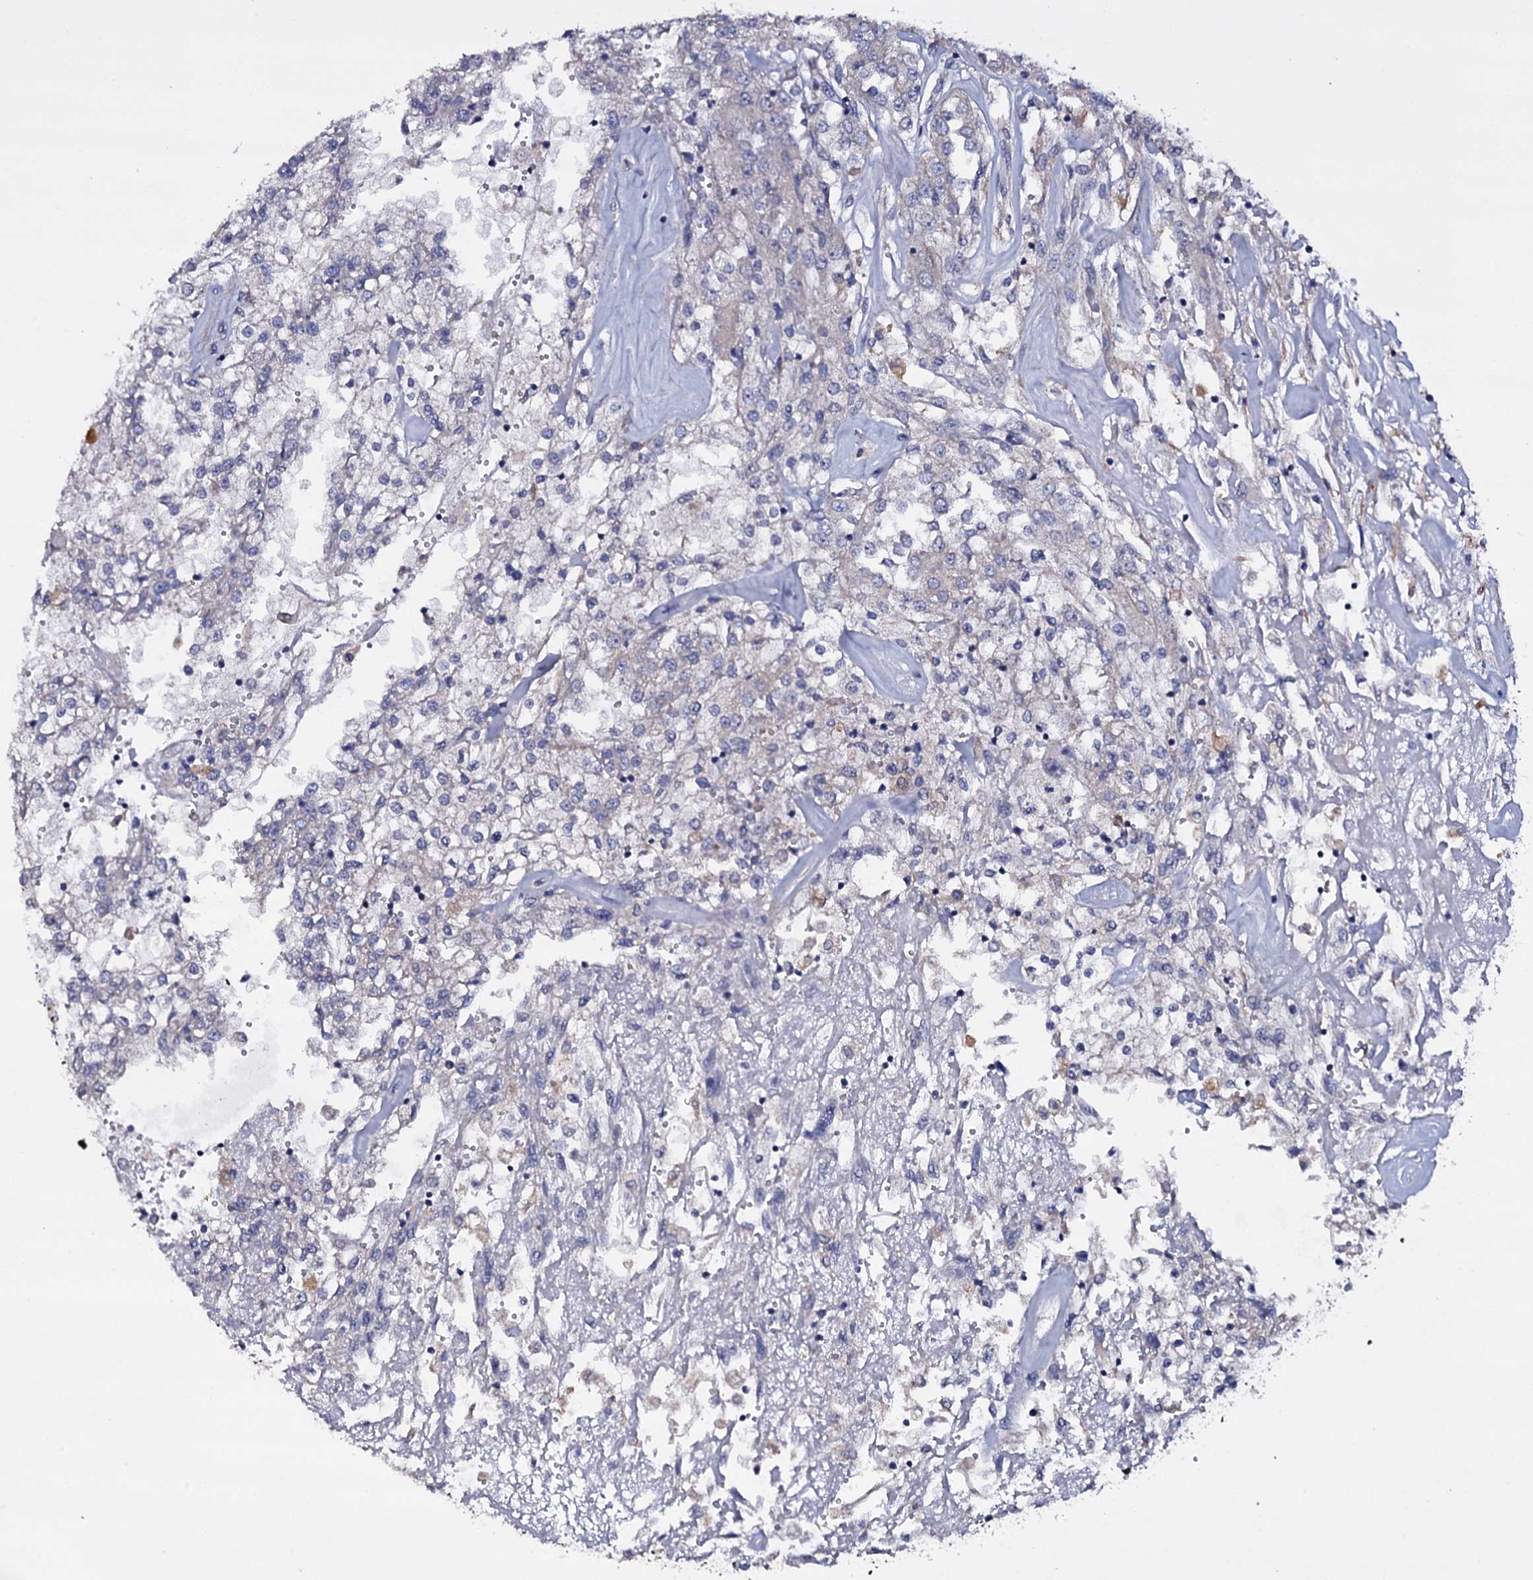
{"staining": {"intensity": "negative", "quantity": "none", "location": "none"}, "tissue": "renal cancer", "cell_type": "Tumor cells", "image_type": "cancer", "snomed": [{"axis": "morphology", "description": "Adenocarcinoma, NOS"}, {"axis": "topography", "description": "Kidney"}], "caption": "This histopathology image is of renal adenocarcinoma stained with immunohistochemistry to label a protein in brown with the nuclei are counter-stained blue. There is no positivity in tumor cells. (Stains: DAB (3,3'-diaminobenzidine) immunohistochemistry with hematoxylin counter stain, Microscopy: brightfield microscopy at high magnification).", "gene": "BCL2L14", "patient": {"sex": "female", "age": 52}}